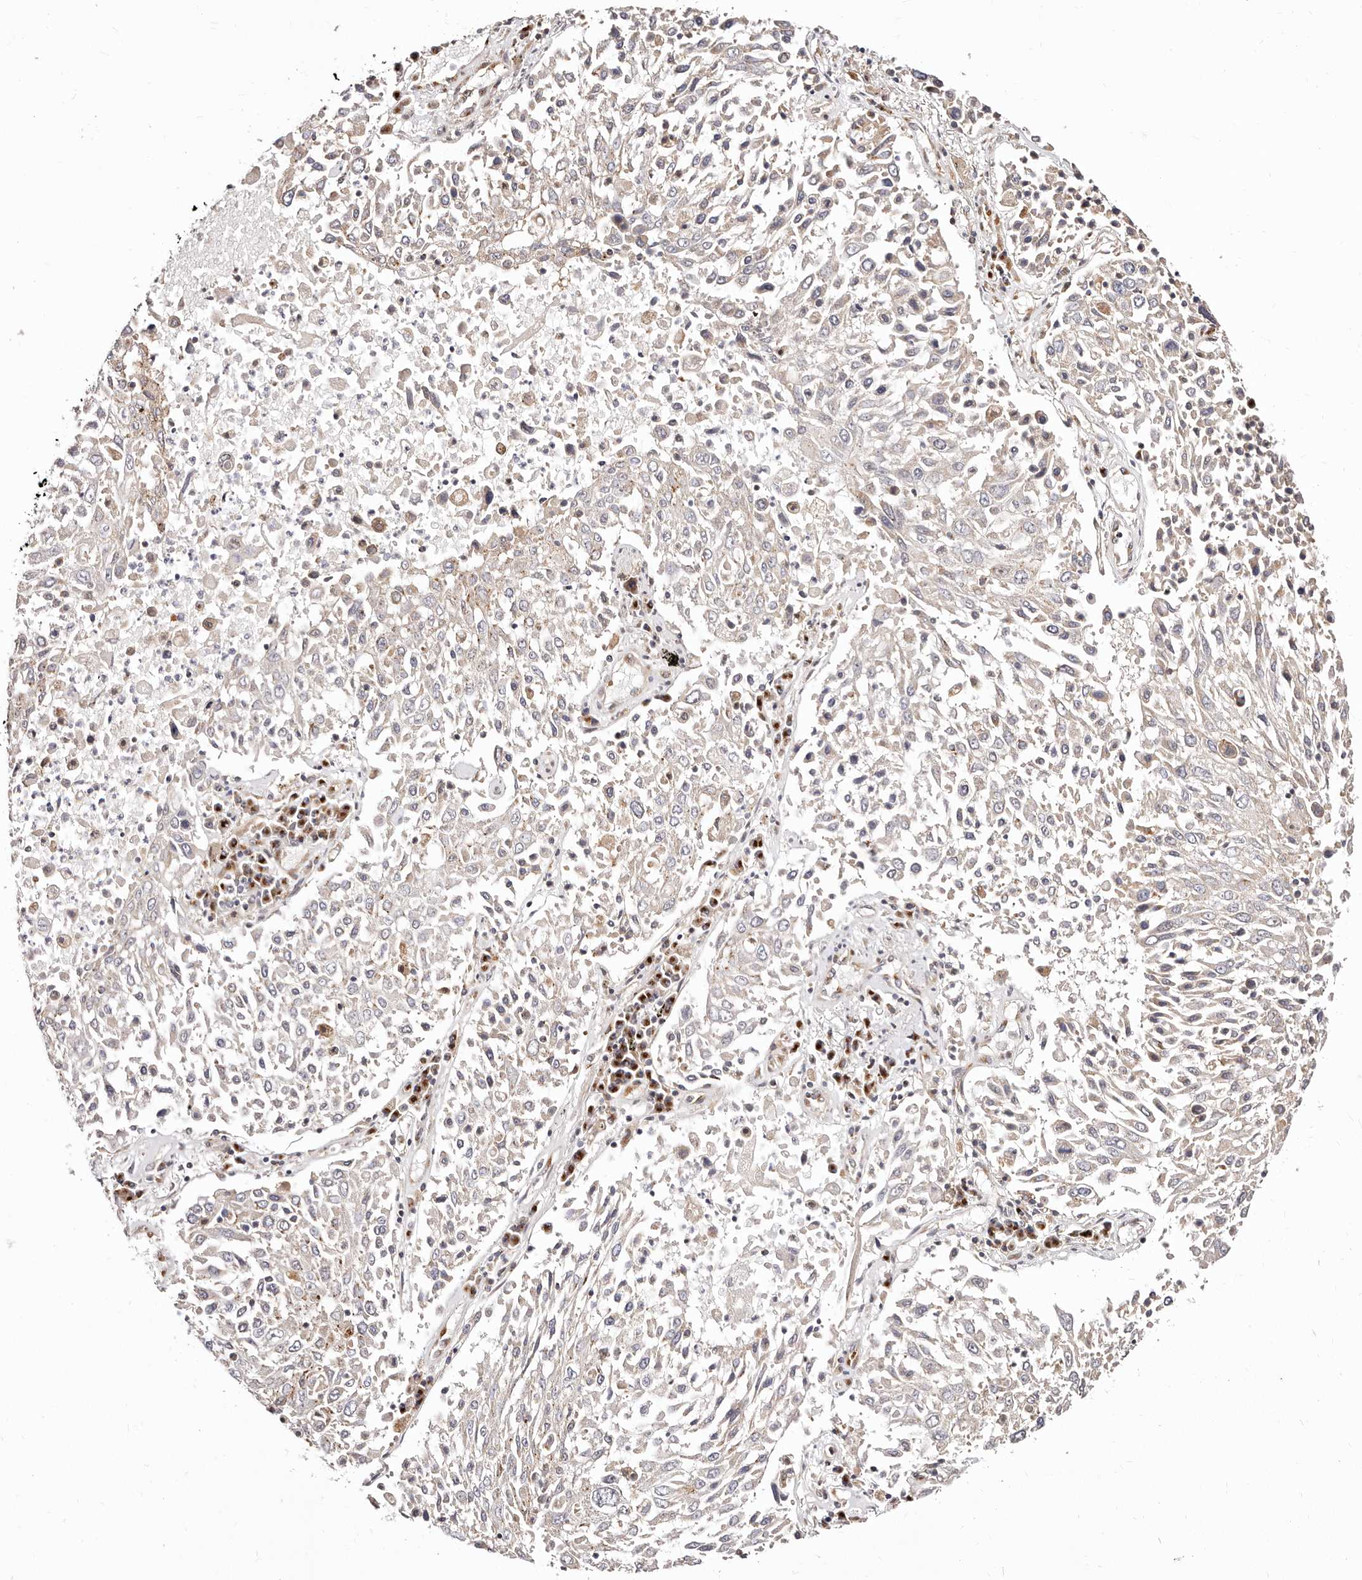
{"staining": {"intensity": "negative", "quantity": "none", "location": "none"}, "tissue": "lung cancer", "cell_type": "Tumor cells", "image_type": "cancer", "snomed": [{"axis": "morphology", "description": "Squamous cell carcinoma, NOS"}, {"axis": "topography", "description": "Lung"}], "caption": "This is an immunohistochemistry micrograph of human lung cancer. There is no expression in tumor cells.", "gene": "MAPK6", "patient": {"sex": "male", "age": 65}}